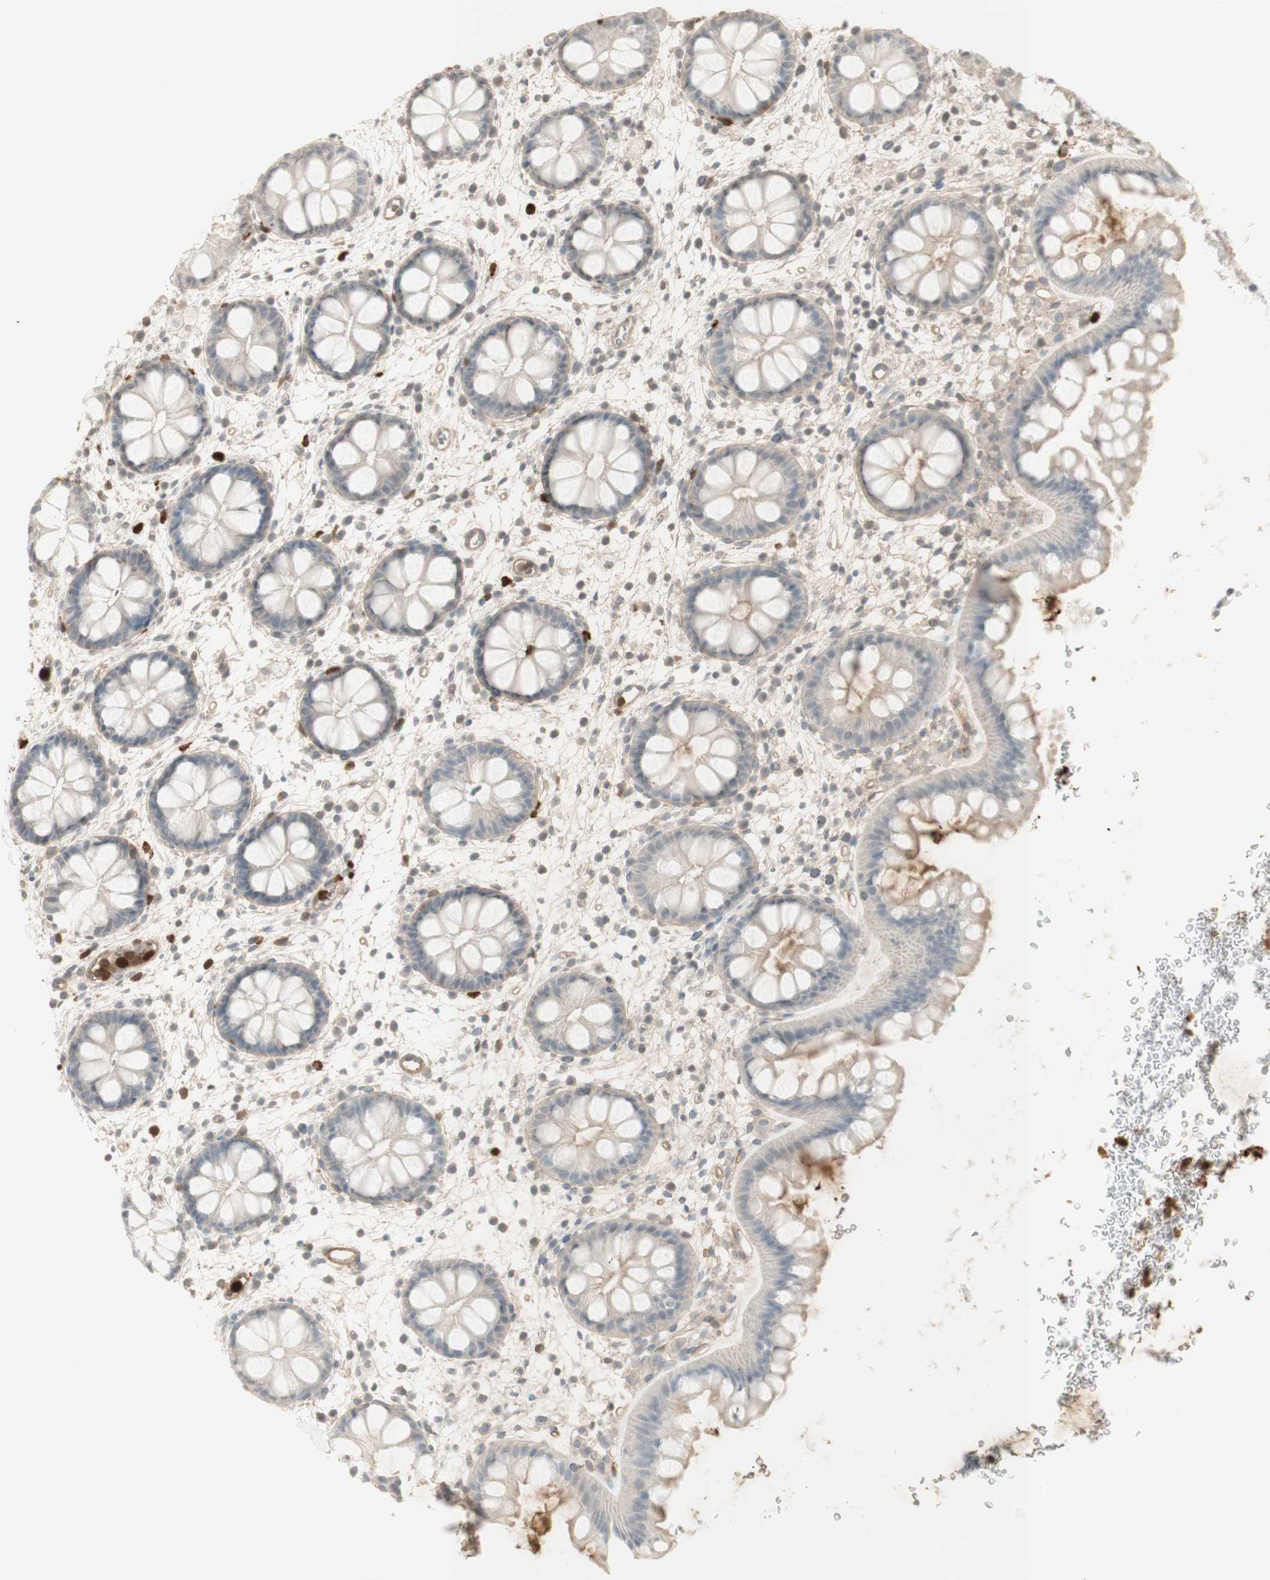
{"staining": {"intensity": "weak", "quantity": "<25%", "location": "cytoplasmic/membranous"}, "tissue": "rectum", "cell_type": "Glandular cells", "image_type": "normal", "snomed": [{"axis": "morphology", "description": "Normal tissue, NOS"}, {"axis": "topography", "description": "Rectum"}], "caption": "An immunohistochemistry histopathology image of benign rectum is shown. There is no staining in glandular cells of rectum. (Stains: DAB (3,3'-diaminobenzidine) IHC with hematoxylin counter stain, Microscopy: brightfield microscopy at high magnification).", "gene": "NID1", "patient": {"sex": "female", "age": 24}}